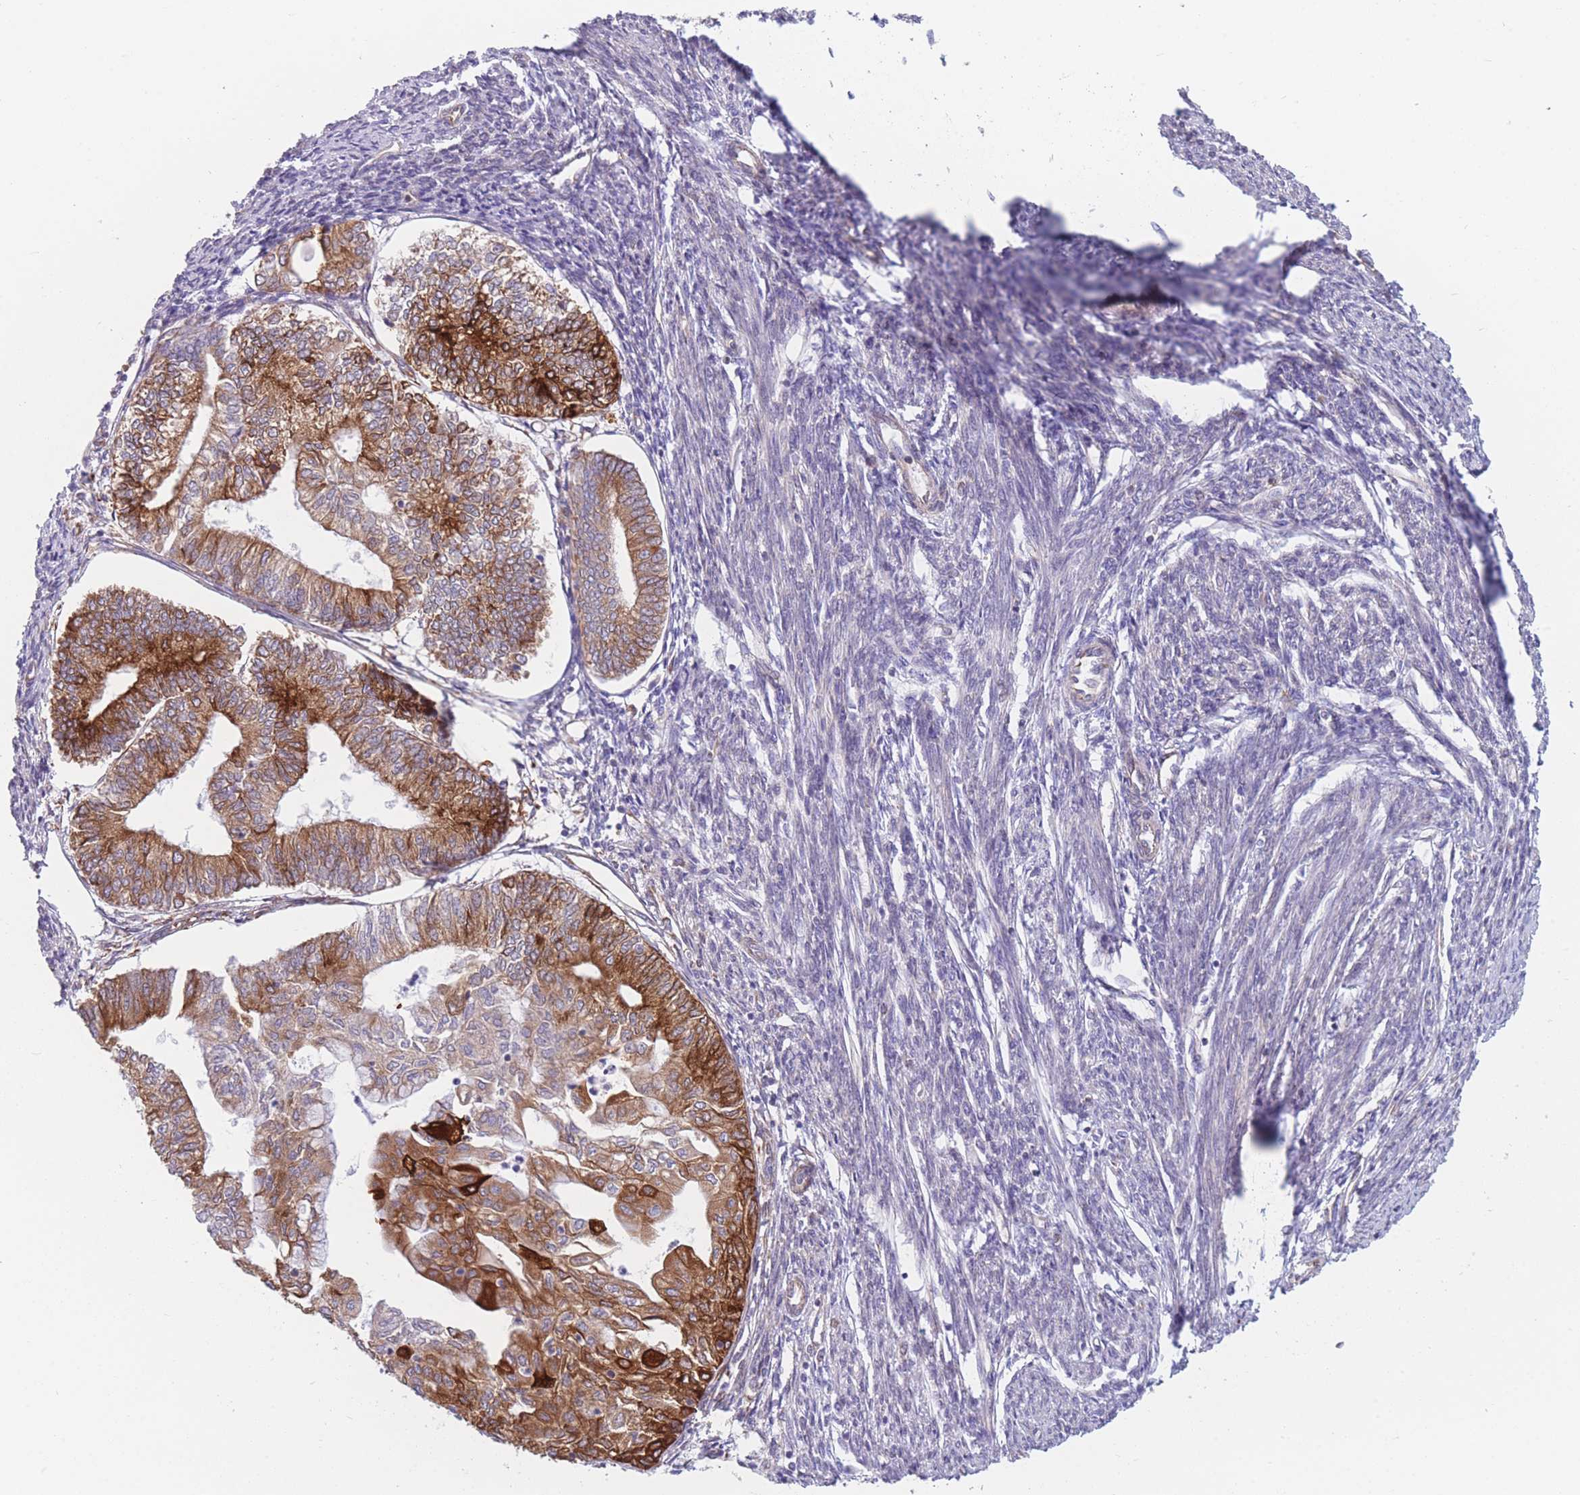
{"staining": {"intensity": "weak", "quantity": "25%-75%", "location": "cytoplasmic/membranous"}, "tissue": "smooth muscle", "cell_type": "Smooth muscle cells", "image_type": "normal", "snomed": [{"axis": "morphology", "description": "Normal tissue, NOS"}, {"axis": "topography", "description": "Smooth muscle"}, {"axis": "topography", "description": "Uterus"}], "caption": "Immunohistochemistry photomicrograph of unremarkable smooth muscle: human smooth muscle stained using IHC displays low levels of weak protein expression localized specifically in the cytoplasmic/membranous of smooth muscle cells, appearing as a cytoplasmic/membranous brown color.", "gene": "AK9", "patient": {"sex": "female", "age": 59}}